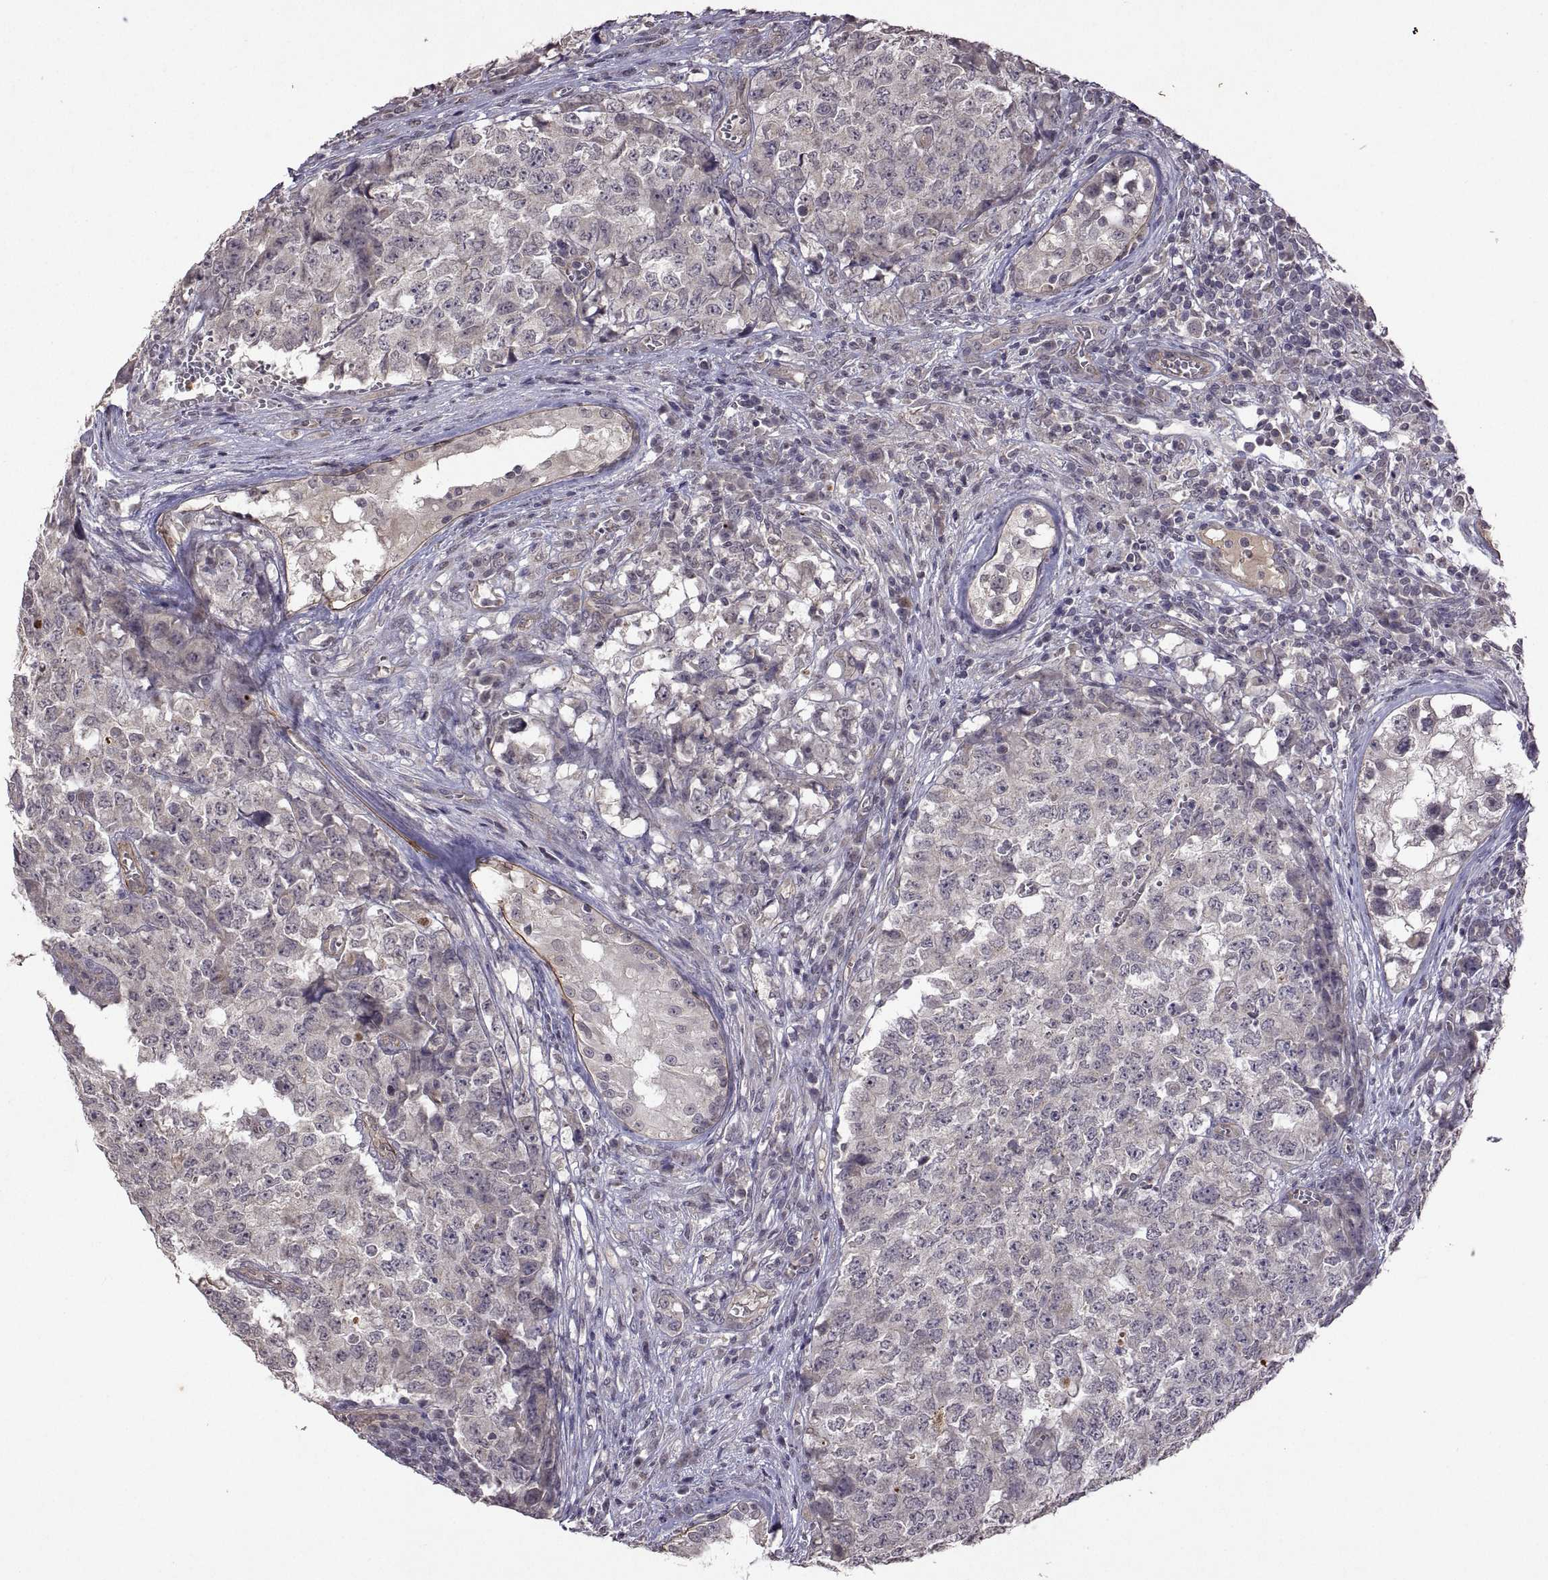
{"staining": {"intensity": "negative", "quantity": "none", "location": "none"}, "tissue": "testis cancer", "cell_type": "Tumor cells", "image_type": "cancer", "snomed": [{"axis": "morphology", "description": "Carcinoma, Embryonal, NOS"}, {"axis": "topography", "description": "Testis"}], "caption": "Testis cancer was stained to show a protein in brown. There is no significant expression in tumor cells.", "gene": "LAMA1", "patient": {"sex": "male", "age": 23}}